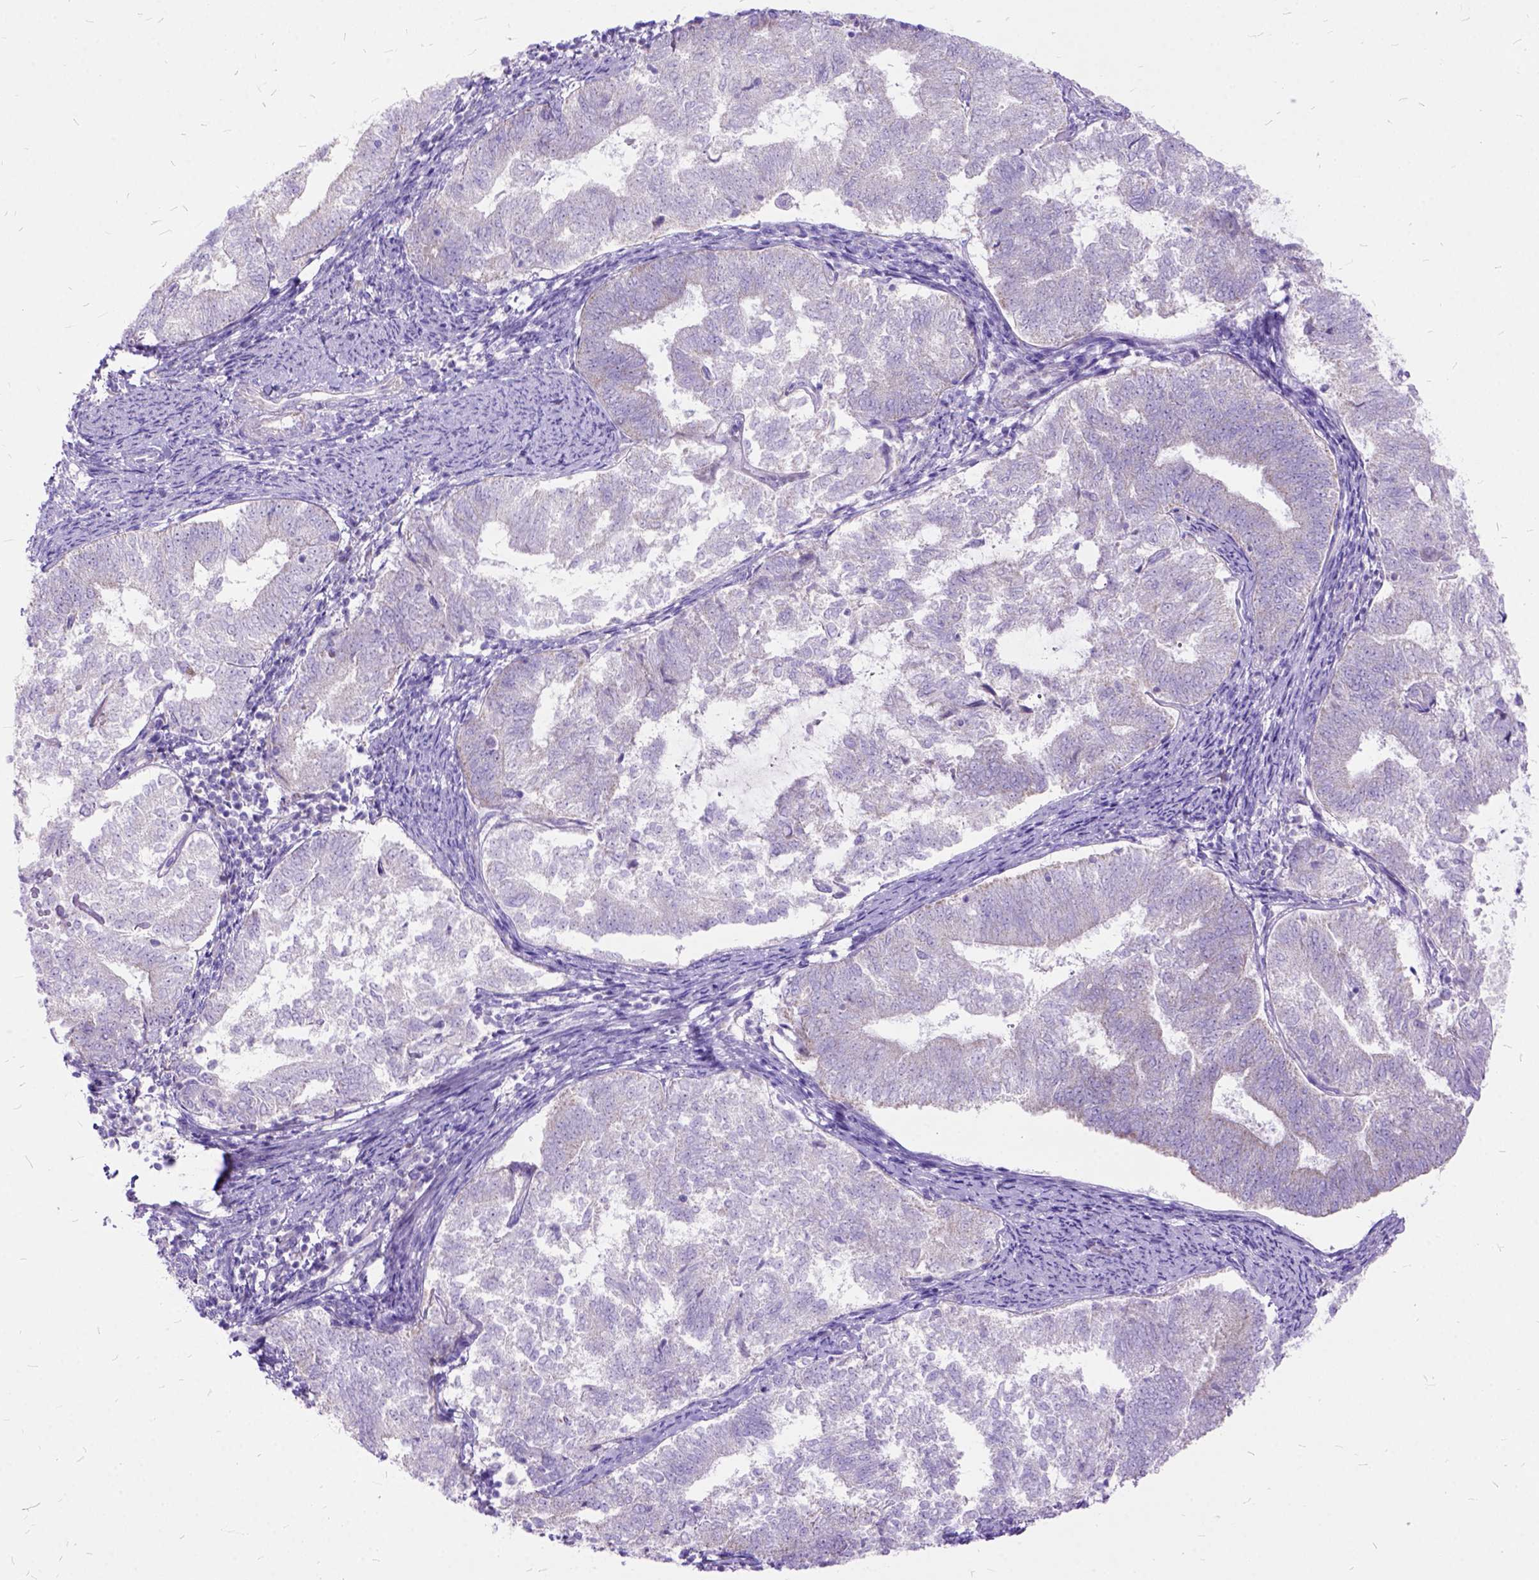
{"staining": {"intensity": "negative", "quantity": "none", "location": "none"}, "tissue": "endometrial cancer", "cell_type": "Tumor cells", "image_type": "cancer", "snomed": [{"axis": "morphology", "description": "Adenocarcinoma, NOS"}, {"axis": "topography", "description": "Endometrium"}], "caption": "This is an immunohistochemistry histopathology image of endometrial adenocarcinoma. There is no positivity in tumor cells.", "gene": "CTAG2", "patient": {"sex": "female", "age": 65}}